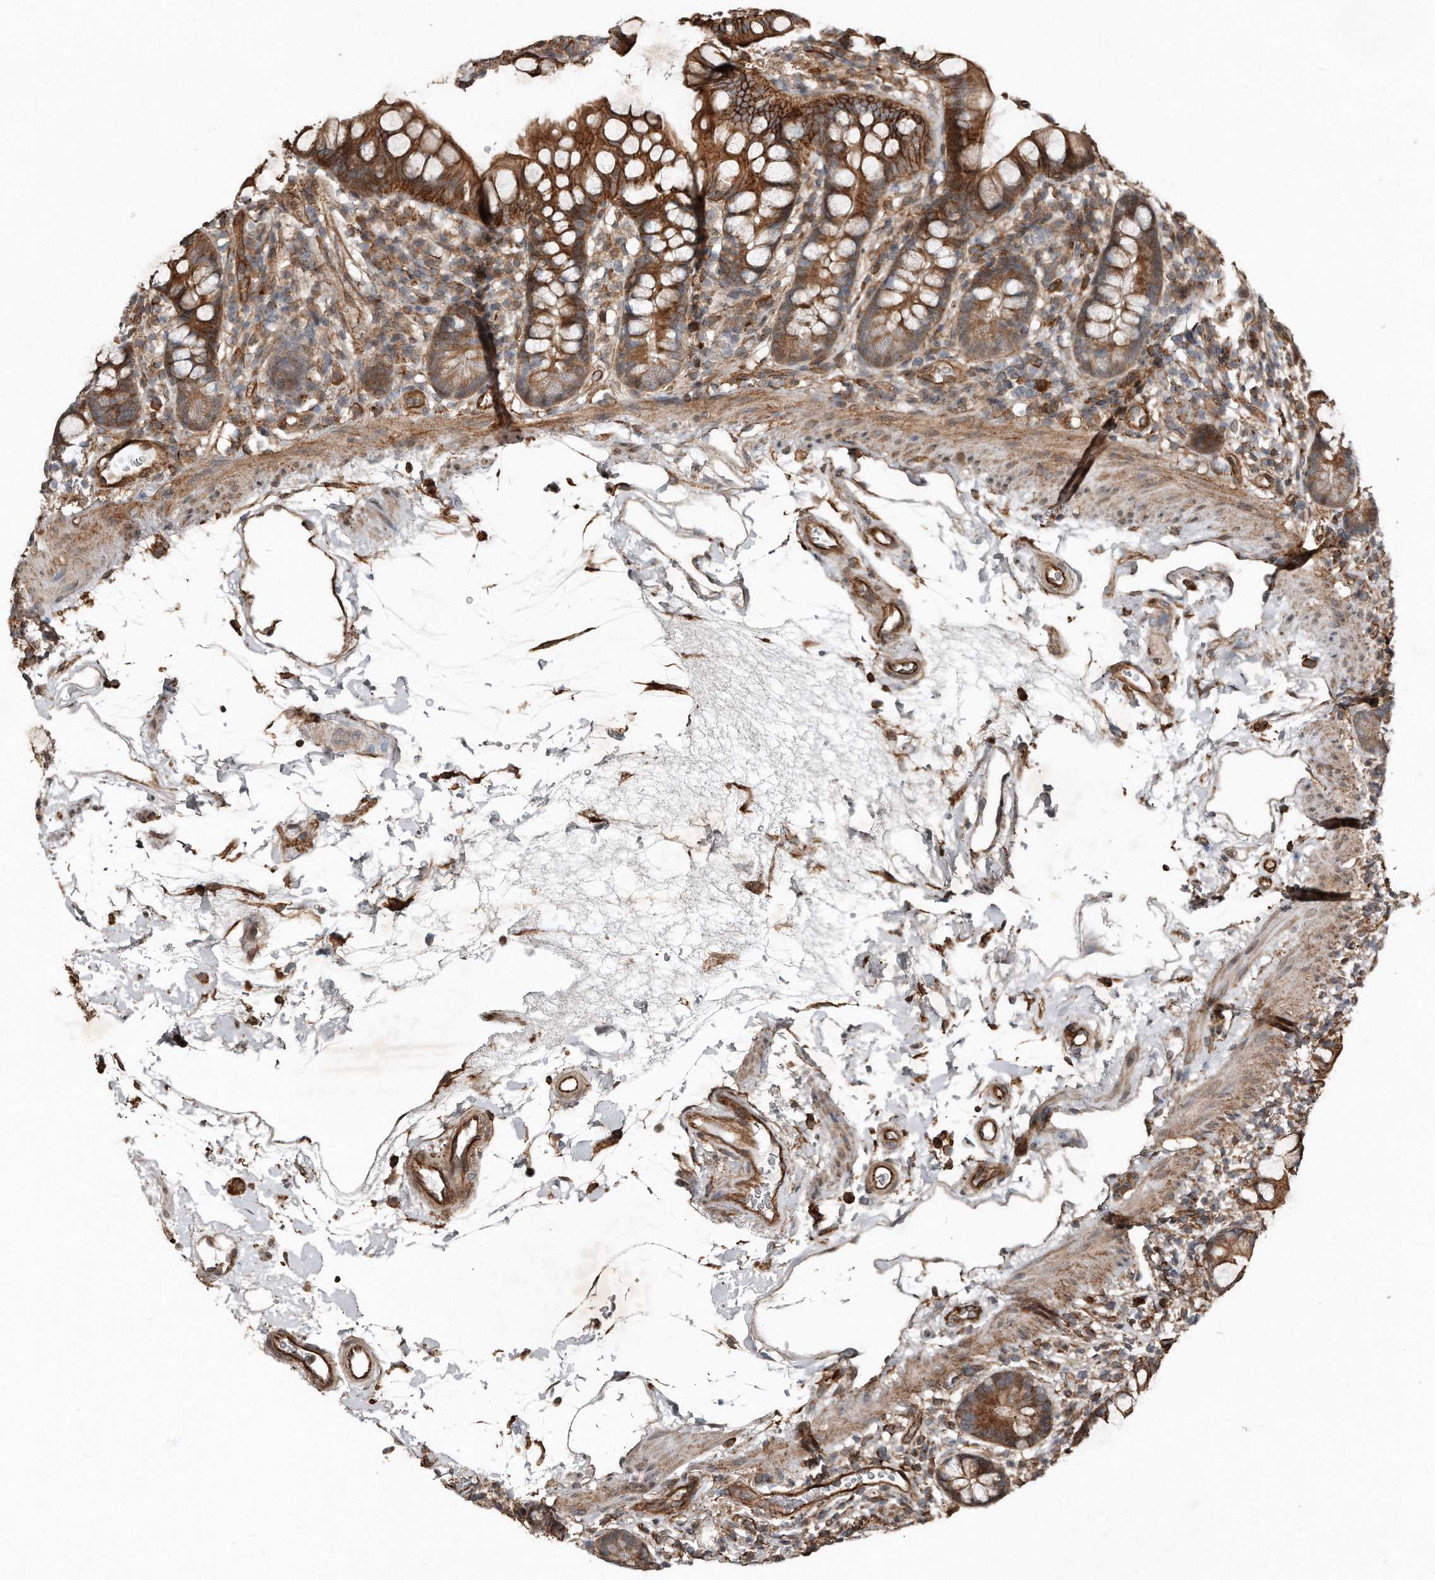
{"staining": {"intensity": "strong", "quantity": ">75%", "location": "cytoplasmic/membranous"}, "tissue": "small intestine", "cell_type": "Glandular cells", "image_type": "normal", "snomed": [{"axis": "morphology", "description": "Normal tissue, NOS"}, {"axis": "topography", "description": "Small intestine"}], "caption": "Immunohistochemical staining of benign human small intestine shows strong cytoplasmic/membranous protein expression in about >75% of glandular cells.", "gene": "SNAP47", "patient": {"sex": "female", "age": 84}}